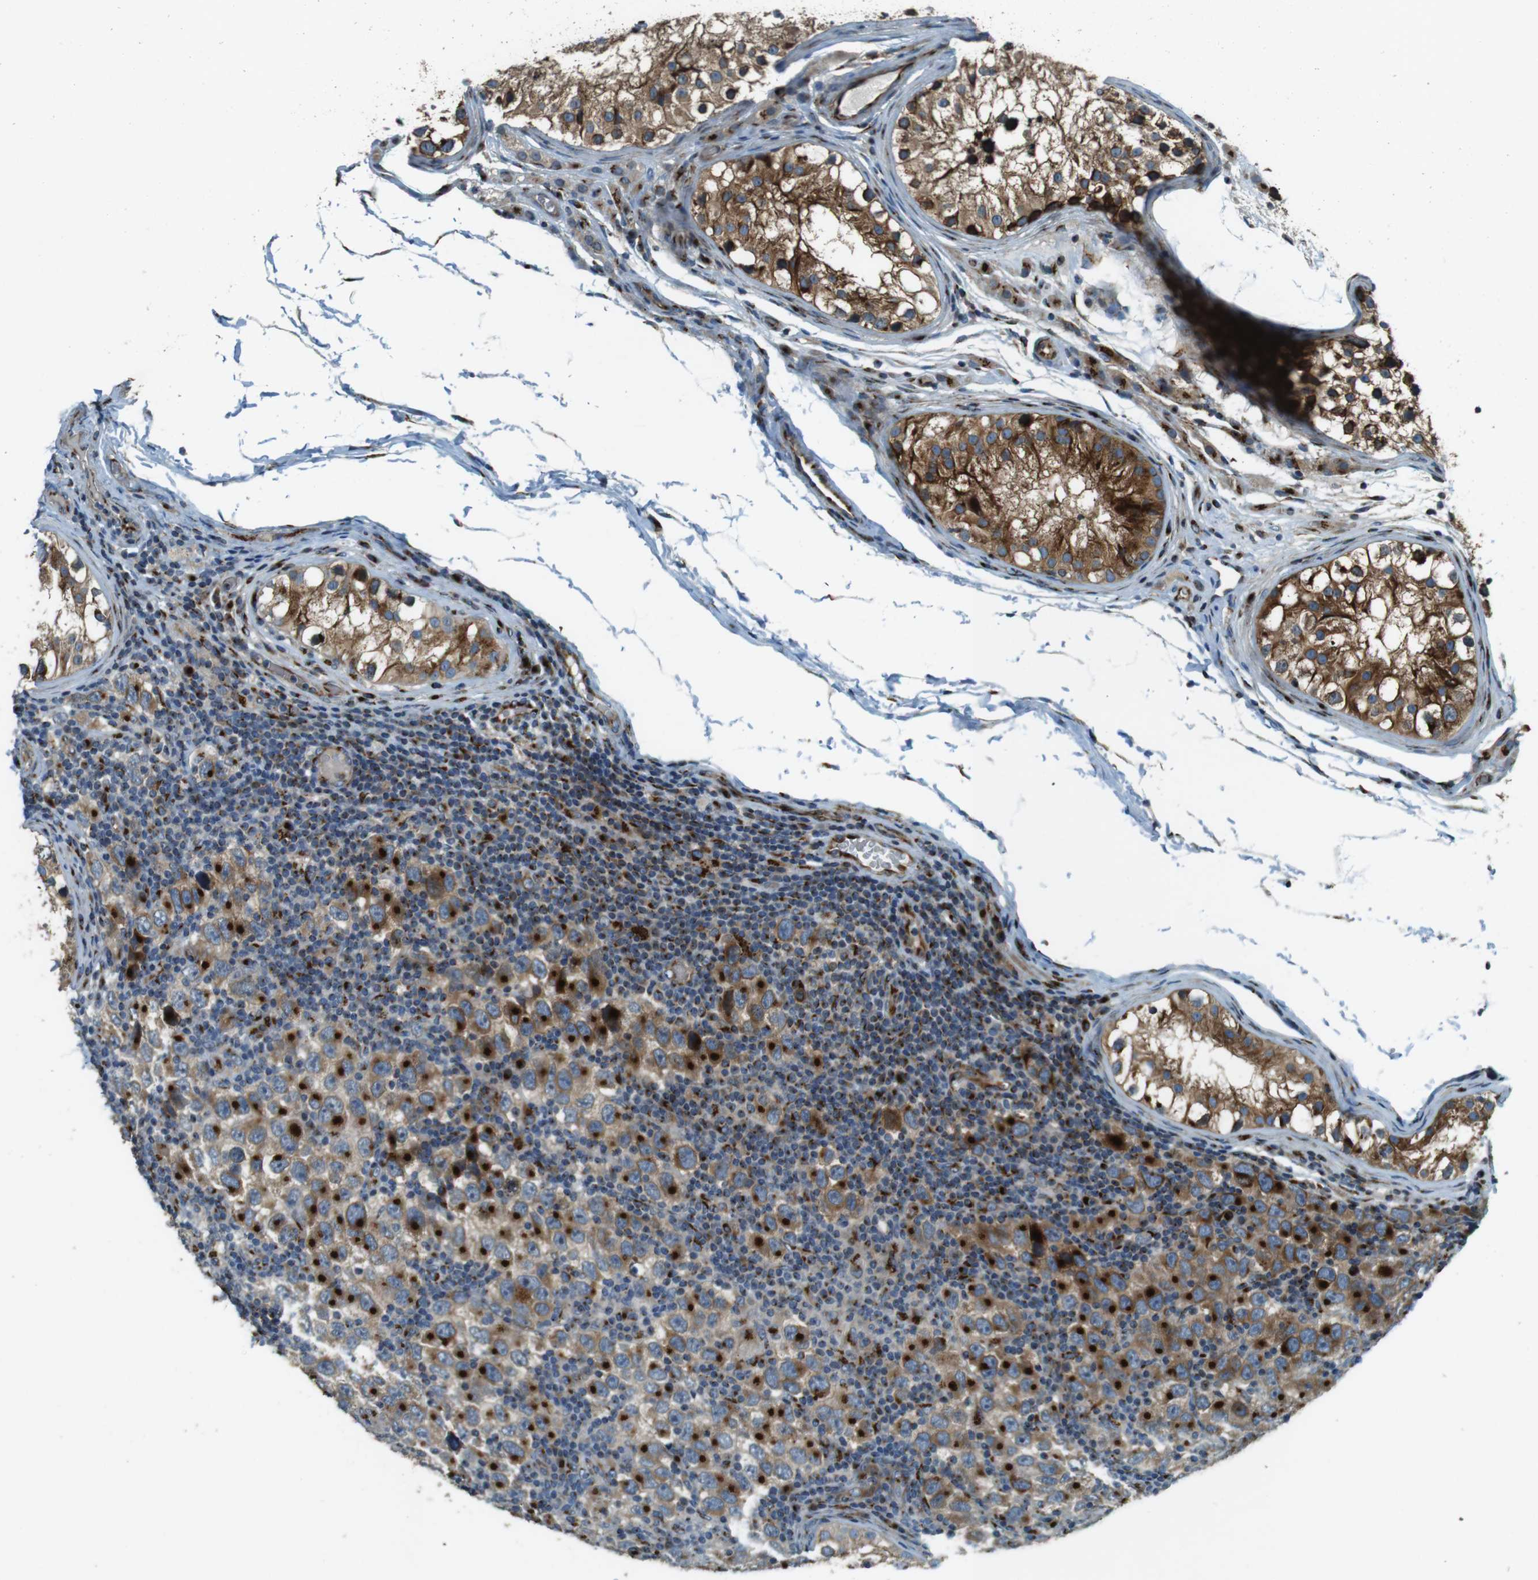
{"staining": {"intensity": "strong", "quantity": ">75%", "location": "cytoplasmic/membranous"}, "tissue": "testis cancer", "cell_type": "Tumor cells", "image_type": "cancer", "snomed": [{"axis": "morphology", "description": "Carcinoma, Embryonal, NOS"}, {"axis": "topography", "description": "Testis"}], "caption": "Immunohistochemical staining of human testis cancer demonstrates high levels of strong cytoplasmic/membranous protein positivity in about >75% of tumor cells.", "gene": "TMEM115", "patient": {"sex": "male", "age": 21}}